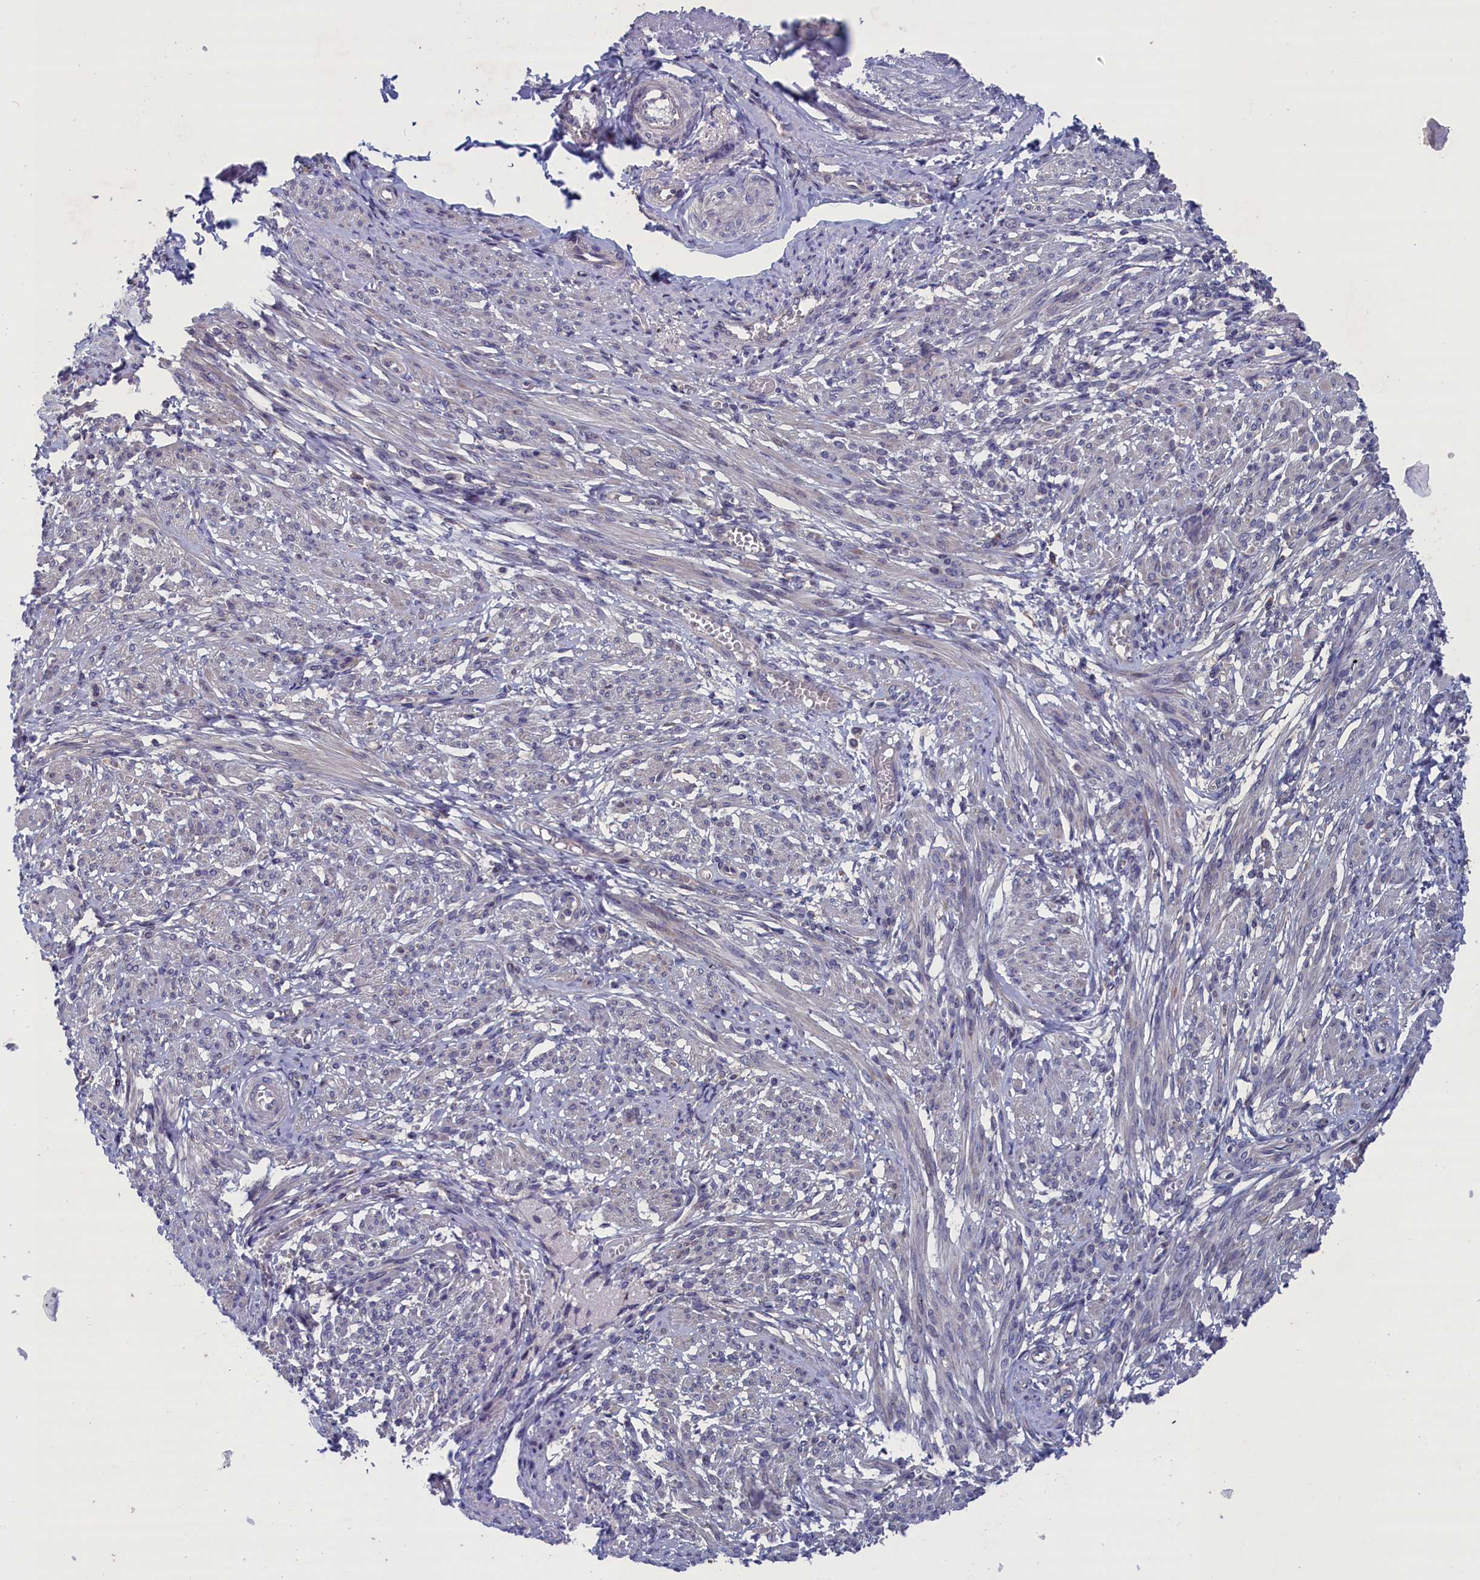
{"staining": {"intensity": "negative", "quantity": "none", "location": "none"}, "tissue": "smooth muscle", "cell_type": "Smooth muscle cells", "image_type": "normal", "snomed": [{"axis": "morphology", "description": "Normal tissue, NOS"}, {"axis": "topography", "description": "Smooth muscle"}], "caption": "Immunohistochemistry of normal human smooth muscle demonstrates no positivity in smooth muscle cells.", "gene": "SPATA13", "patient": {"sex": "female", "age": 39}}